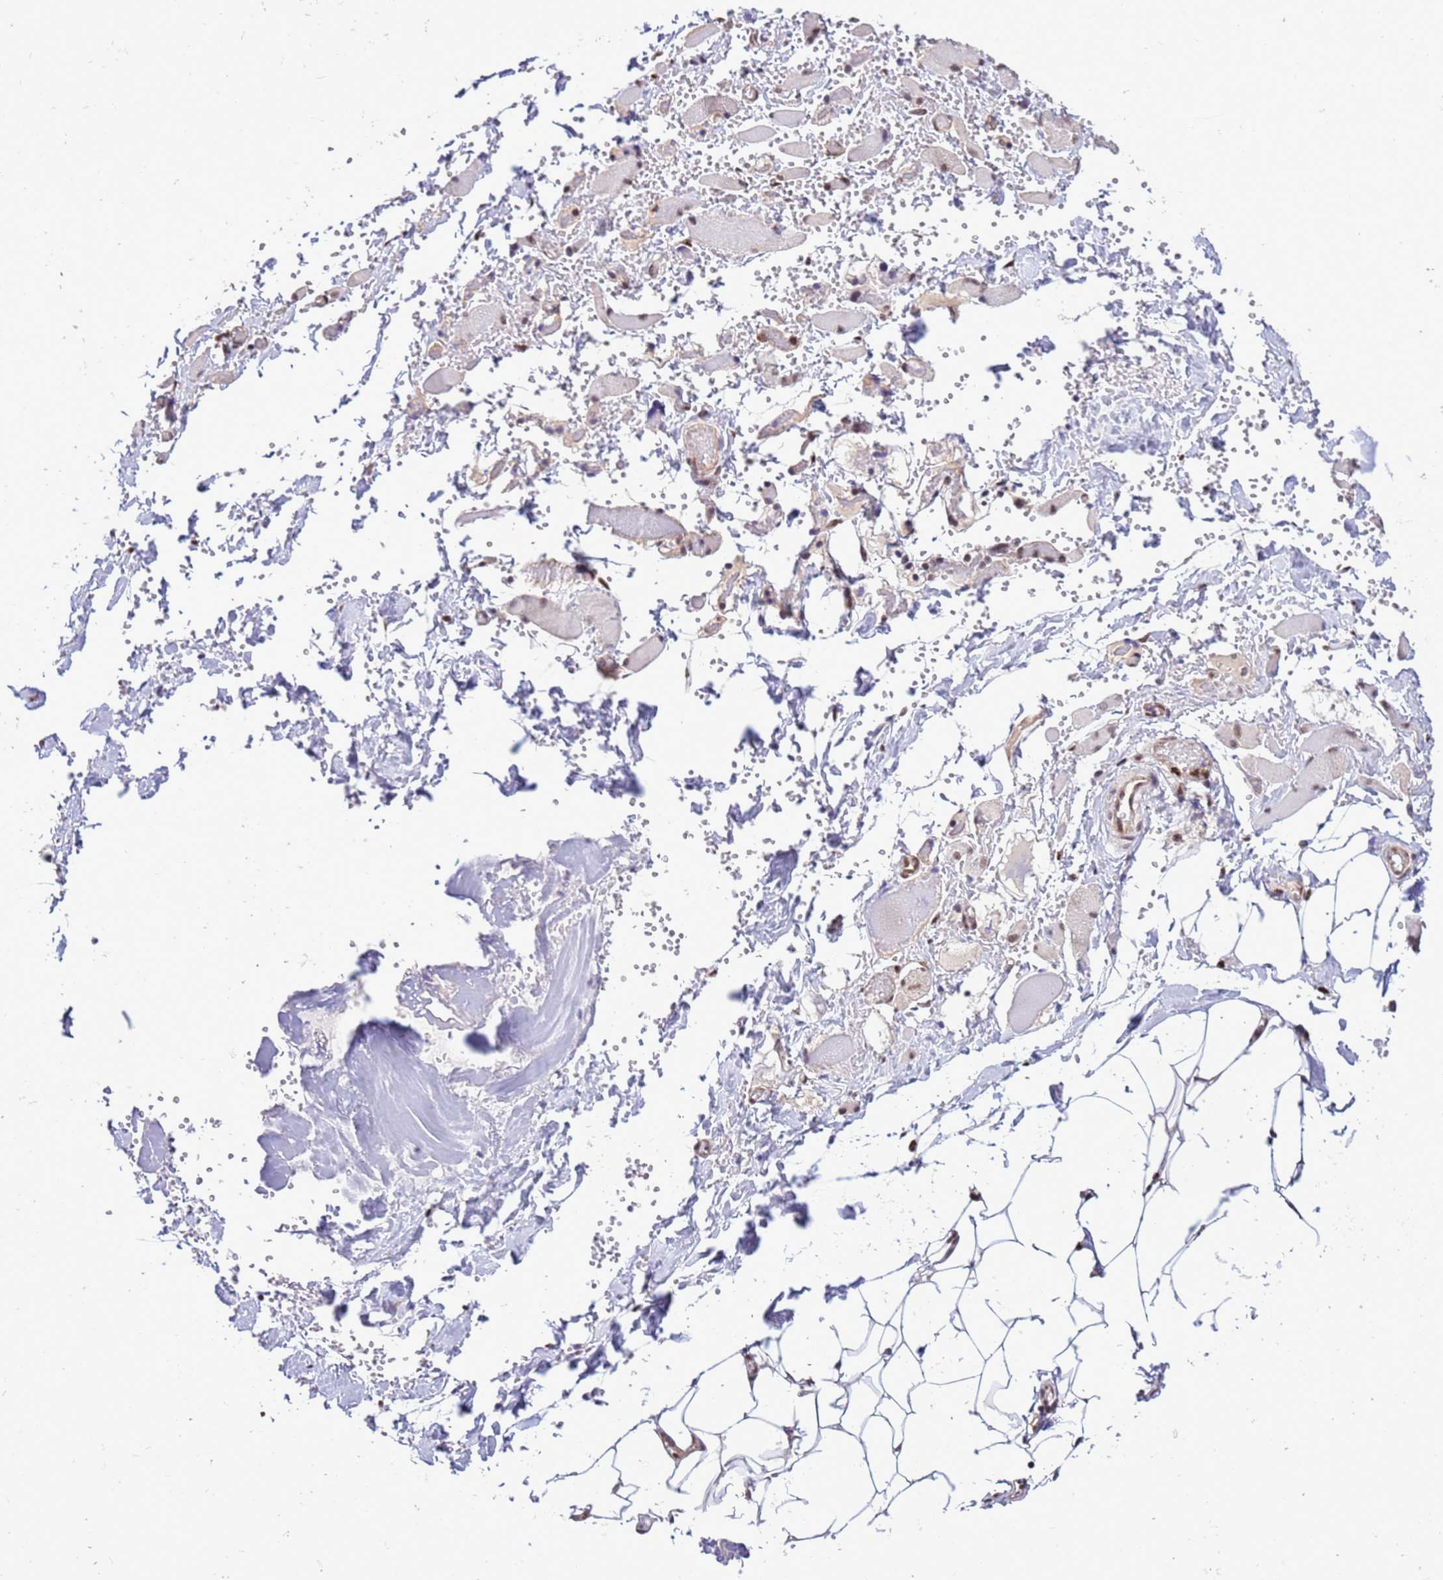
{"staining": {"intensity": "weak", "quantity": "<25%", "location": "nuclear"}, "tissue": "skeletal muscle", "cell_type": "Myocytes", "image_type": "normal", "snomed": [{"axis": "morphology", "description": "Normal tissue, NOS"}, {"axis": "morphology", "description": "Basal cell carcinoma"}, {"axis": "topography", "description": "Skeletal muscle"}], "caption": "Skeletal muscle stained for a protein using immunohistochemistry (IHC) shows no staining myocytes.", "gene": "PRPF6", "patient": {"sex": "female", "age": 64}}